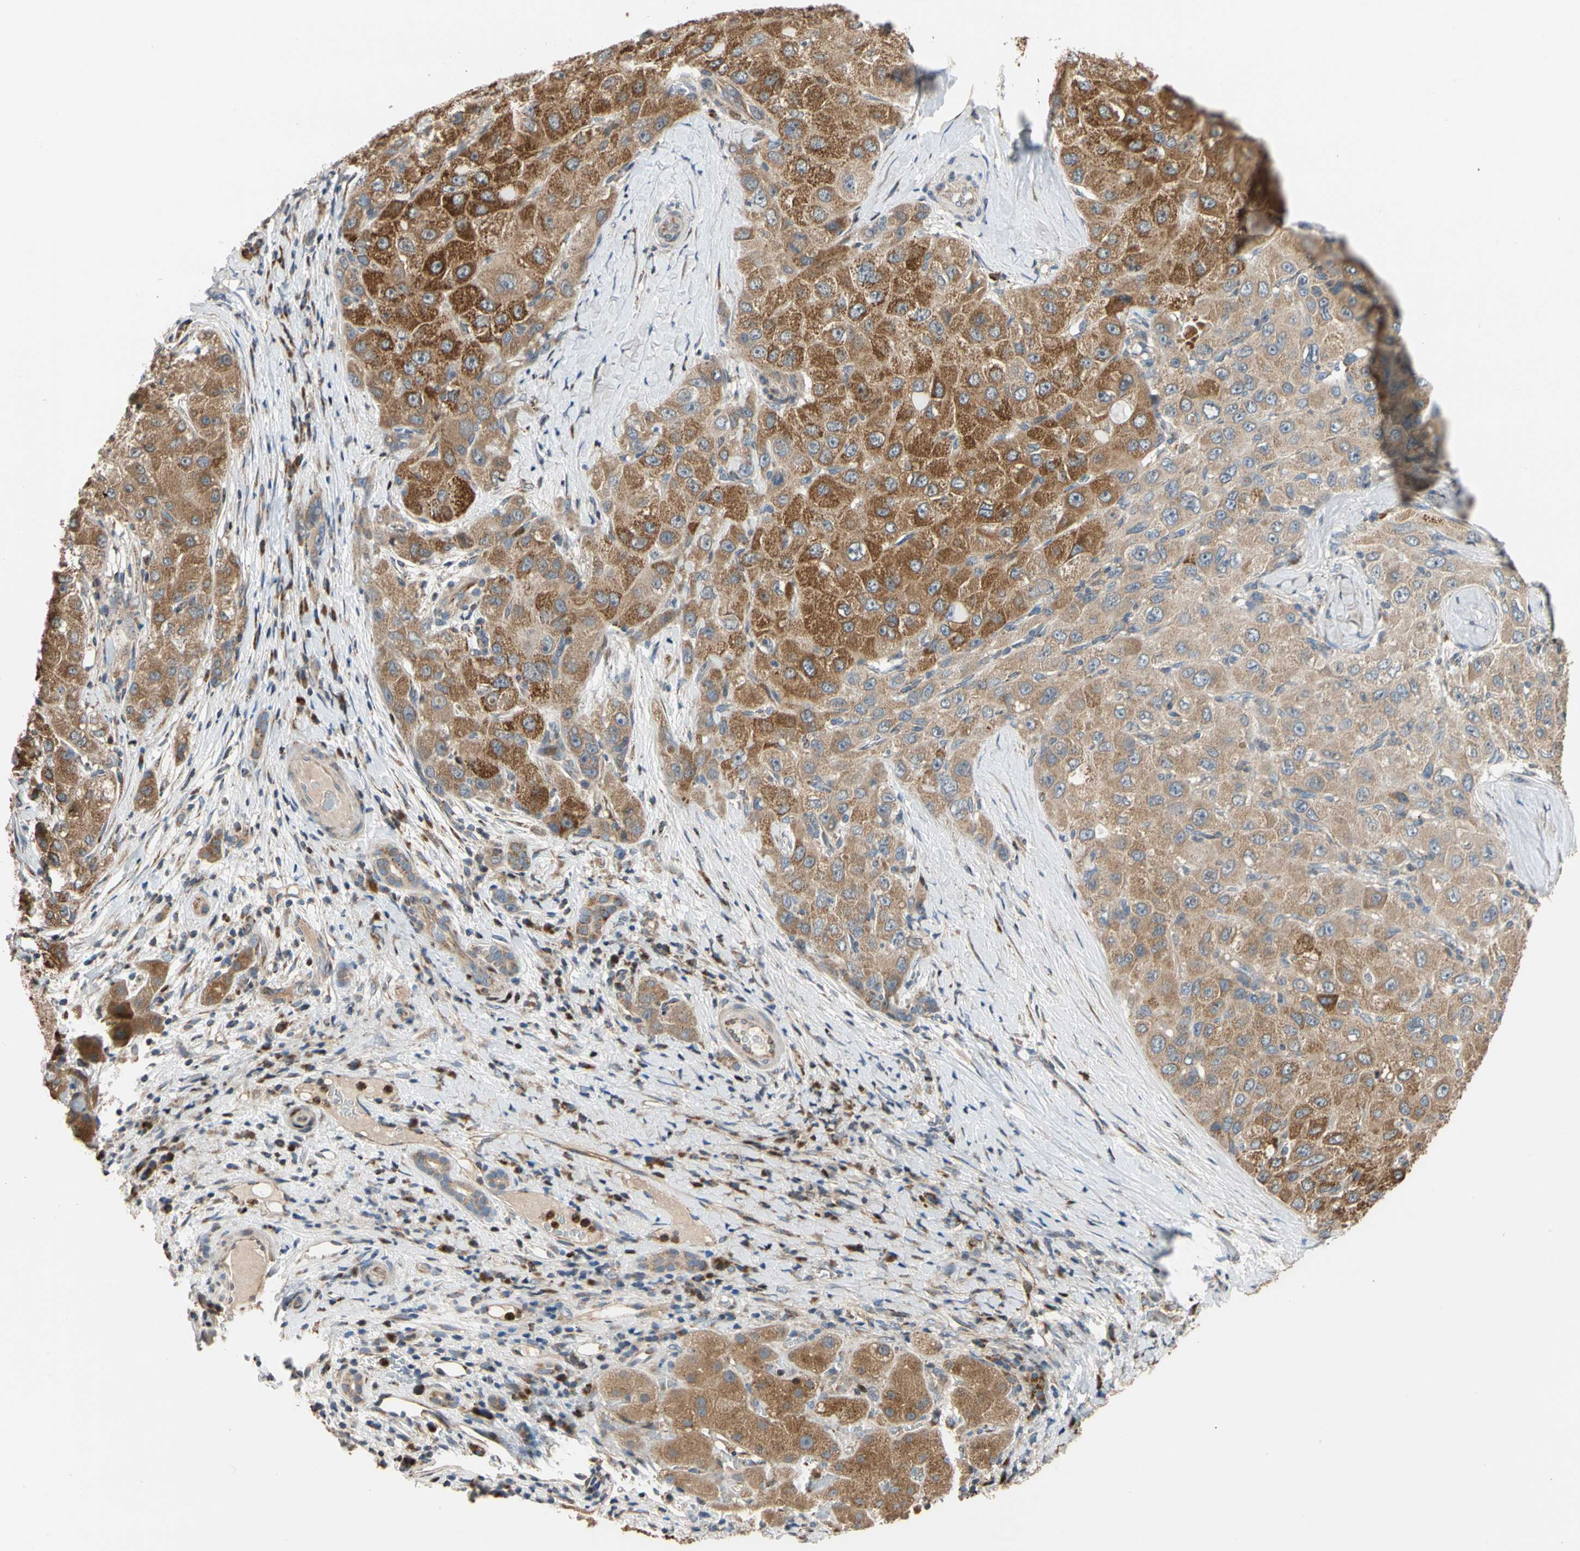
{"staining": {"intensity": "moderate", "quantity": ">75%", "location": "cytoplasmic/membranous"}, "tissue": "liver cancer", "cell_type": "Tumor cells", "image_type": "cancer", "snomed": [{"axis": "morphology", "description": "Carcinoma, Hepatocellular, NOS"}, {"axis": "topography", "description": "Liver"}], "caption": "A brown stain labels moderate cytoplasmic/membranous positivity of a protein in human liver hepatocellular carcinoma tumor cells.", "gene": "IP6K2", "patient": {"sex": "male", "age": 80}}